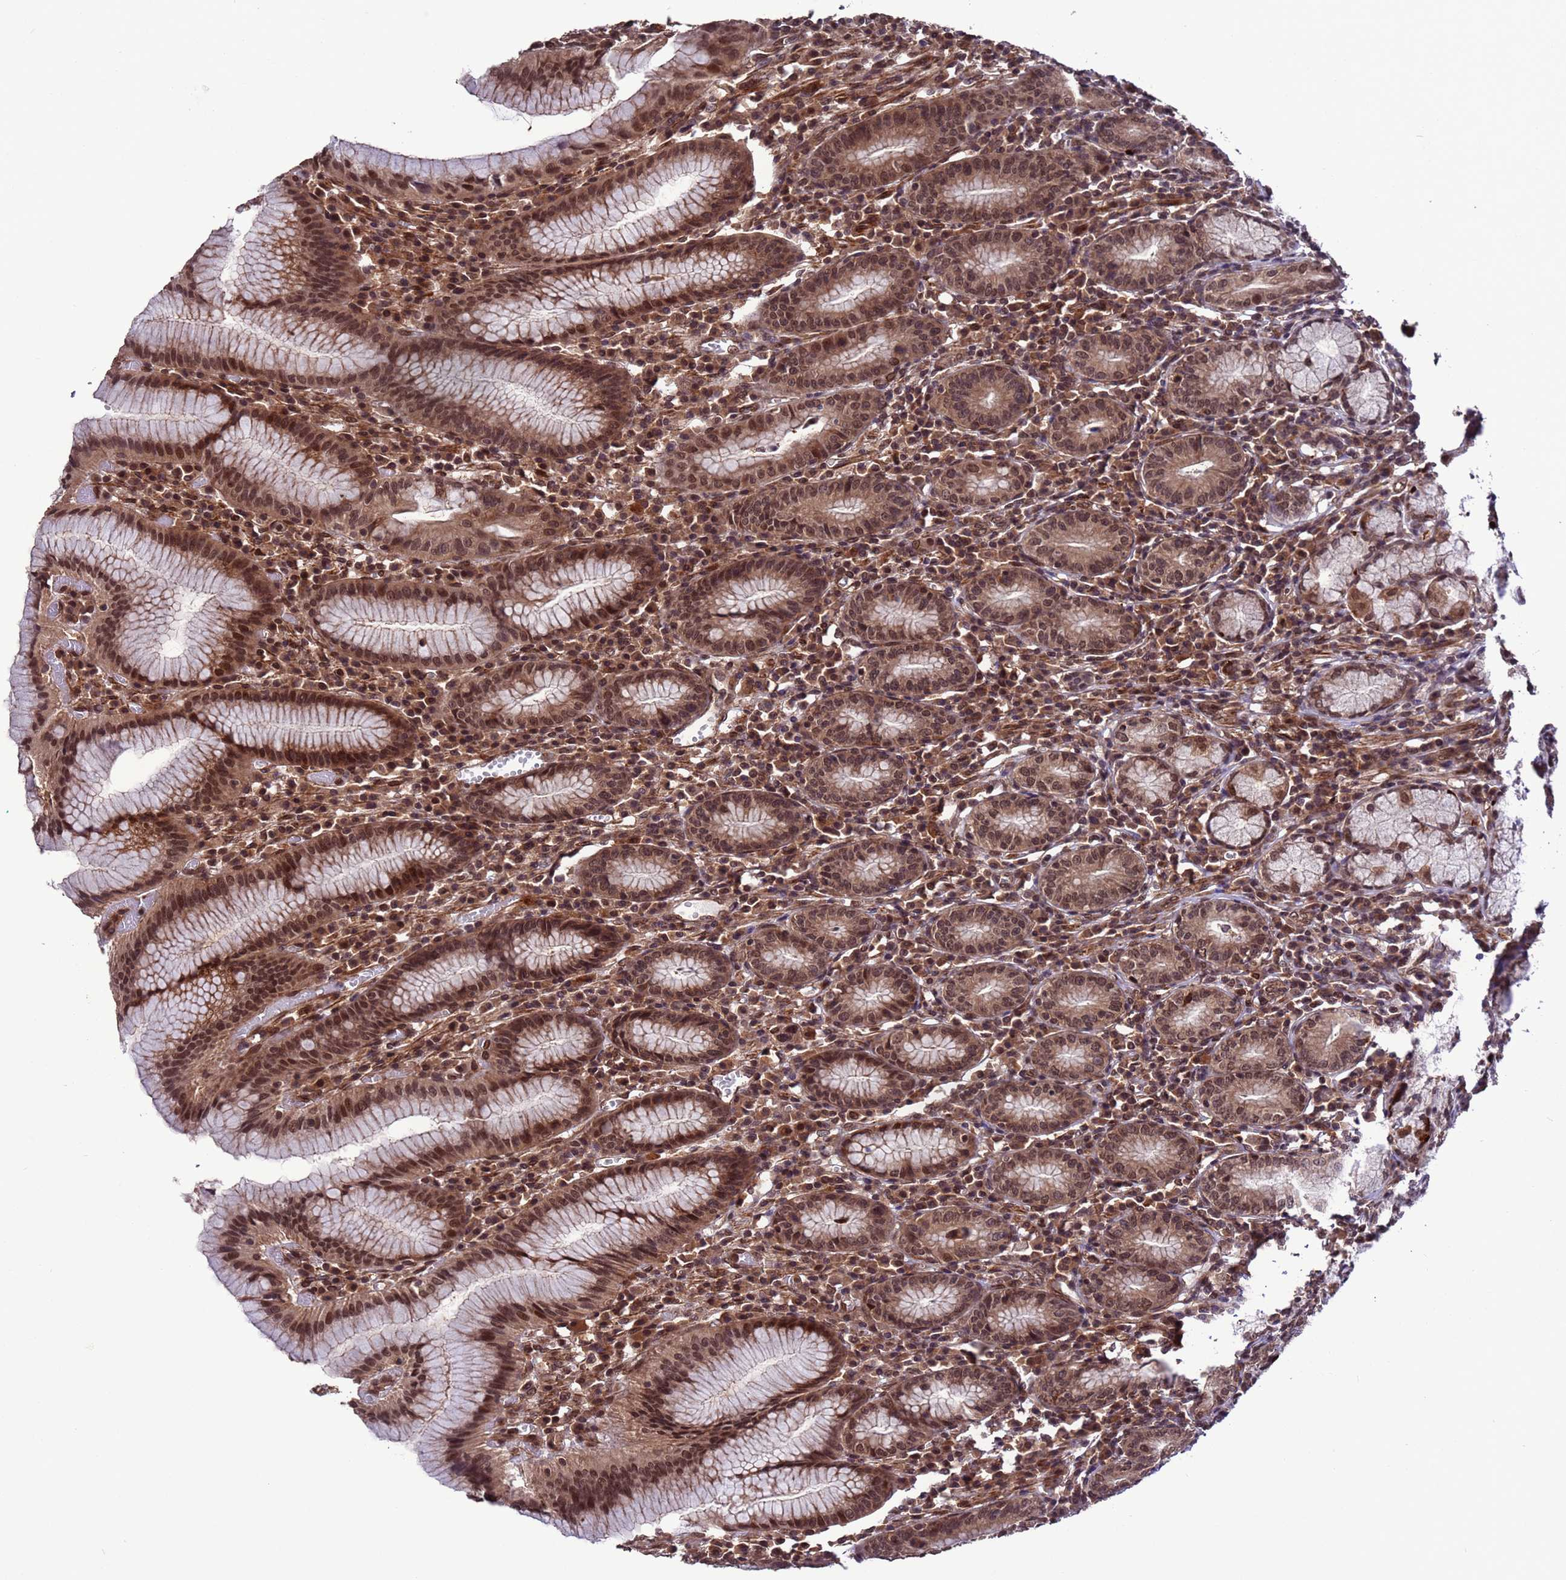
{"staining": {"intensity": "strong", "quantity": ">75%", "location": "cytoplasmic/membranous,nuclear"}, "tissue": "stomach", "cell_type": "Glandular cells", "image_type": "normal", "snomed": [{"axis": "morphology", "description": "Normal tissue, NOS"}, {"axis": "topography", "description": "Stomach"}], "caption": "A histopathology image of stomach stained for a protein reveals strong cytoplasmic/membranous,nuclear brown staining in glandular cells. The protein of interest is stained brown, and the nuclei are stained in blue (DAB (3,3'-diaminobenzidine) IHC with brightfield microscopy, high magnification).", "gene": "VSTM4", "patient": {"sex": "male", "age": 55}}